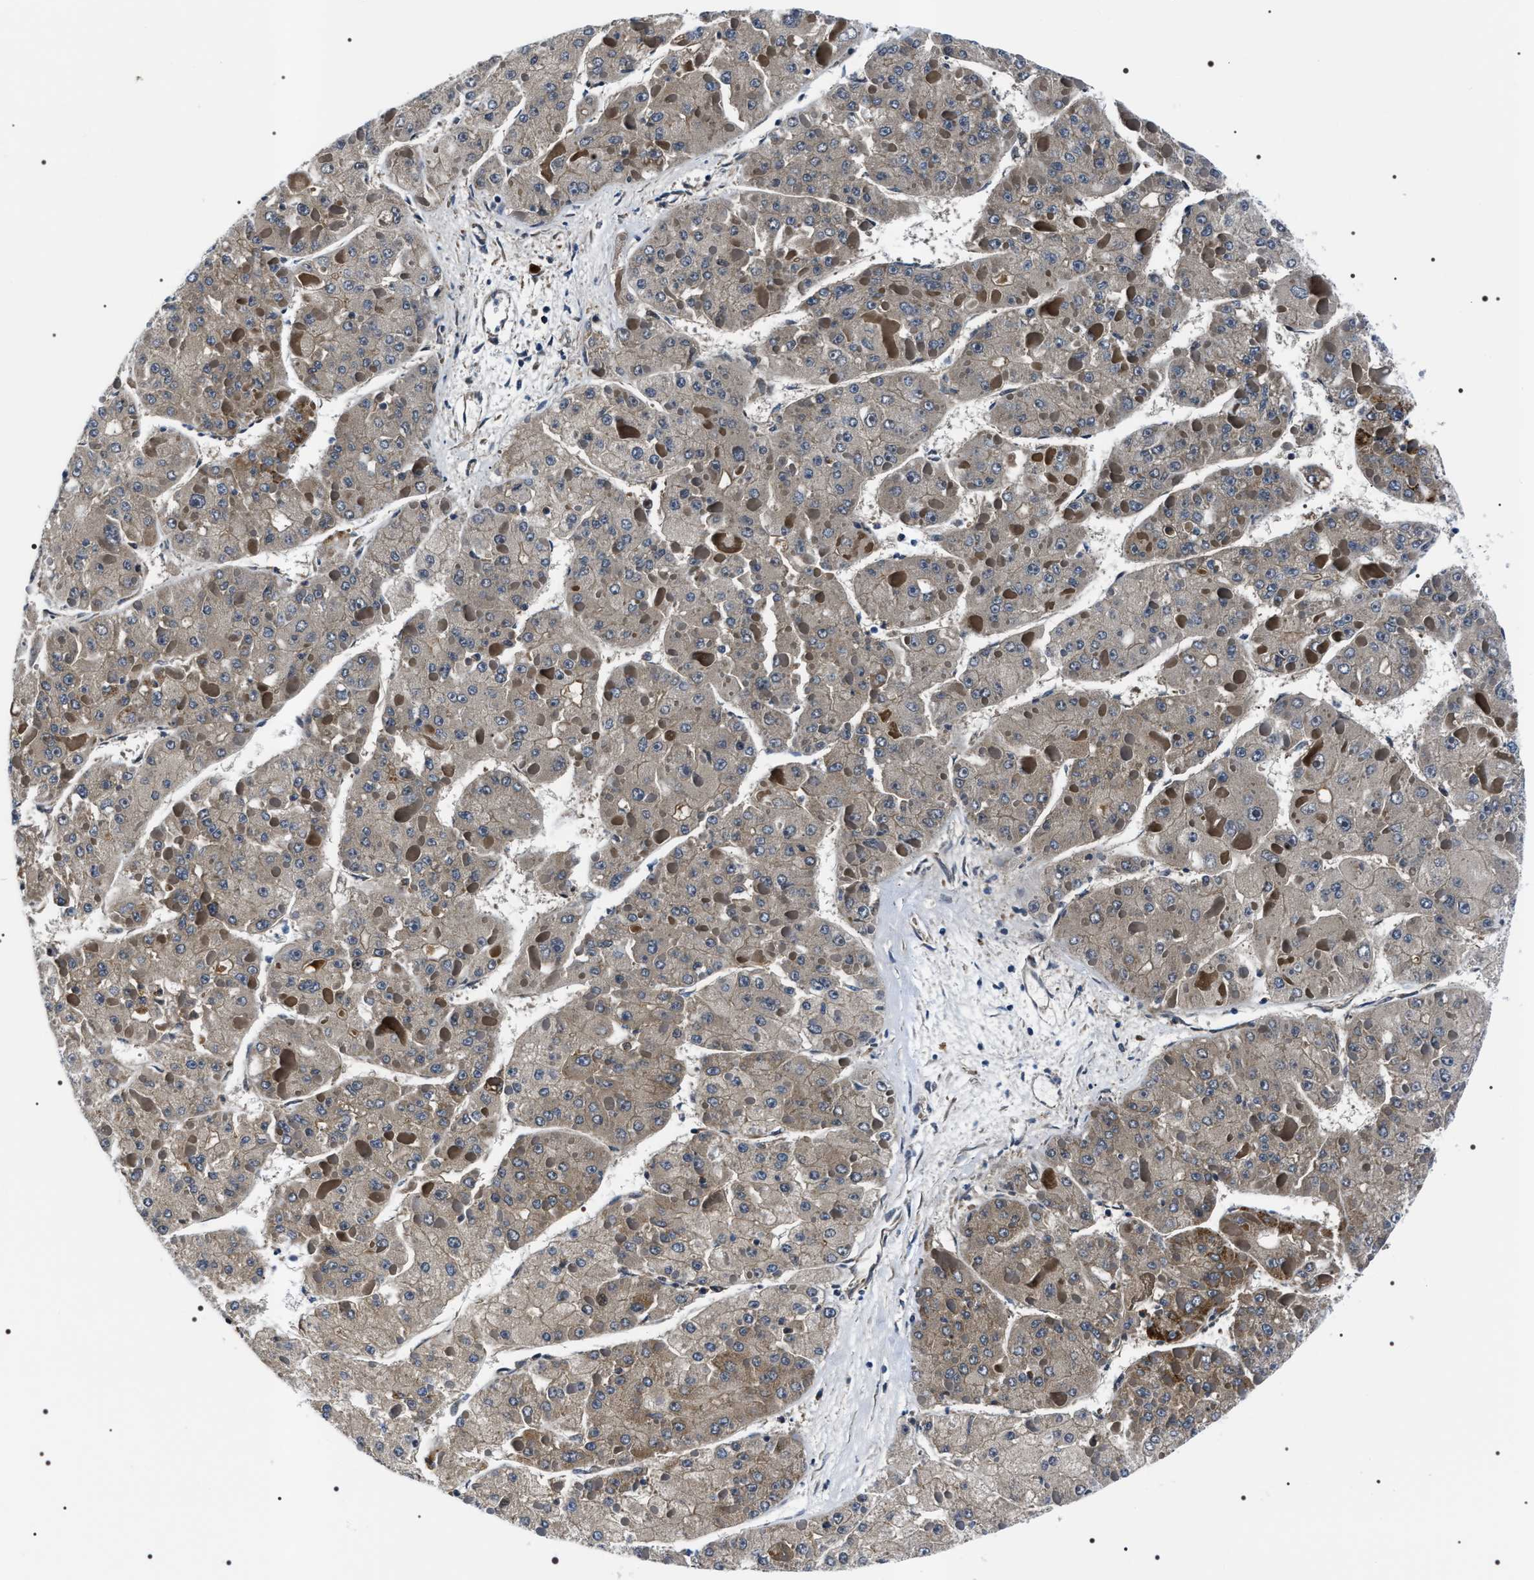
{"staining": {"intensity": "weak", "quantity": ">75%", "location": "cytoplasmic/membranous"}, "tissue": "liver cancer", "cell_type": "Tumor cells", "image_type": "cancer", "snomed": [{"axis": "morphology", "description": "Carcinoma, Hepatocellular, NOS"}, {"axis": "topography", "description": "Liver"}], "caption": "About >75% of tumor cells in human liver hepatocellular carcinoma demonstrate weak cytoplasmic/membranous protein expression as visualized by brown immunohistochemical staining.", "gene": "NTMT1", "patient": {"sex": "female", "age": 73}}